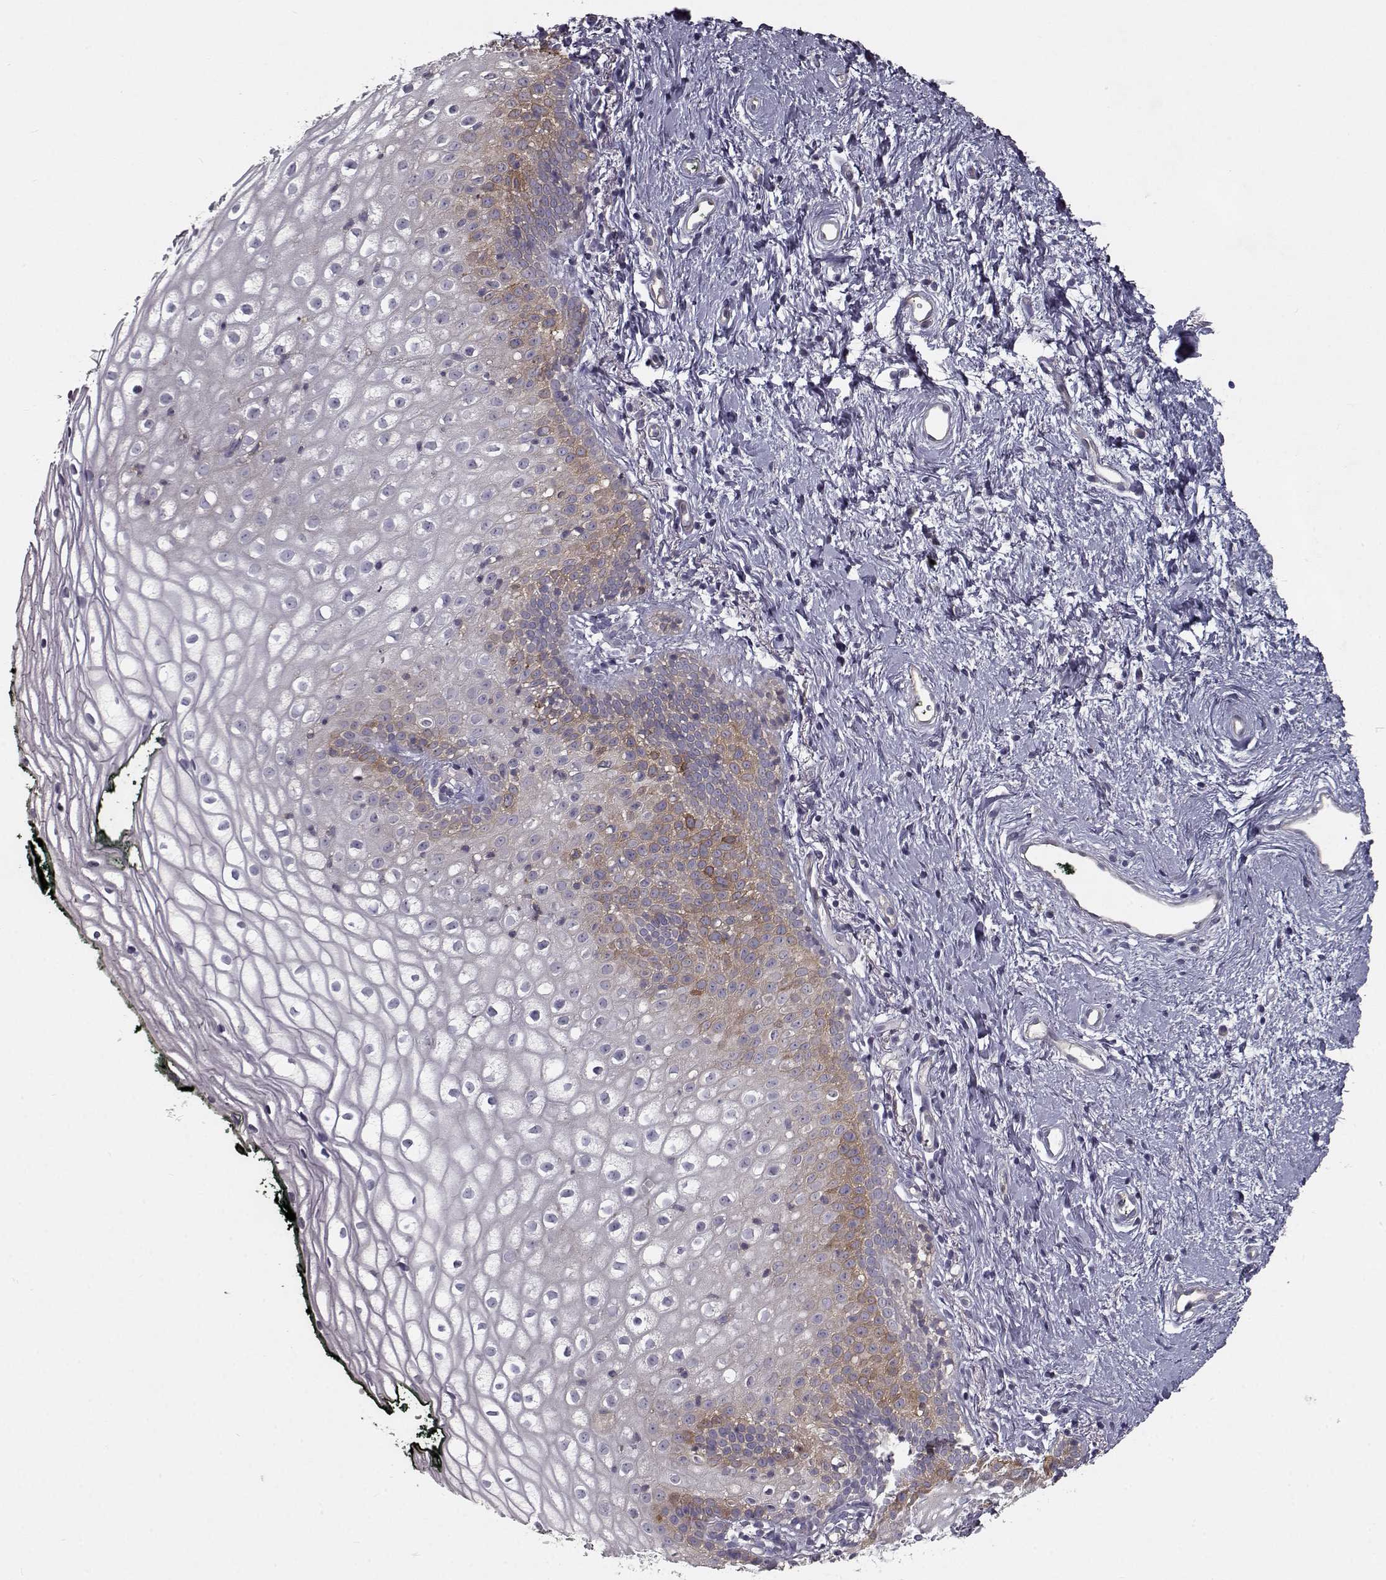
{"staining": {"intensity": "moderate", "quantity": "<25%", "location": "cytoplasmic/membranous"}, "tissue": "vagina", "cell_type": "Squamous epithelial cells", "image_type": "normal", "snomed": [{"axis": "morphology", "description": "Normal tissue, NOS"}, {"axis": "topography", "description": "Vagina"}], "caption": "The micrograph exhibits immunohistochemical staining of unremarkable vagina. There is moderate cytoplasmic/membranous staining is identified in approximately <25% of squamous epithelial cells.", "gene": "RANBP1", "patient": {"sex": "female", "age": 47}}